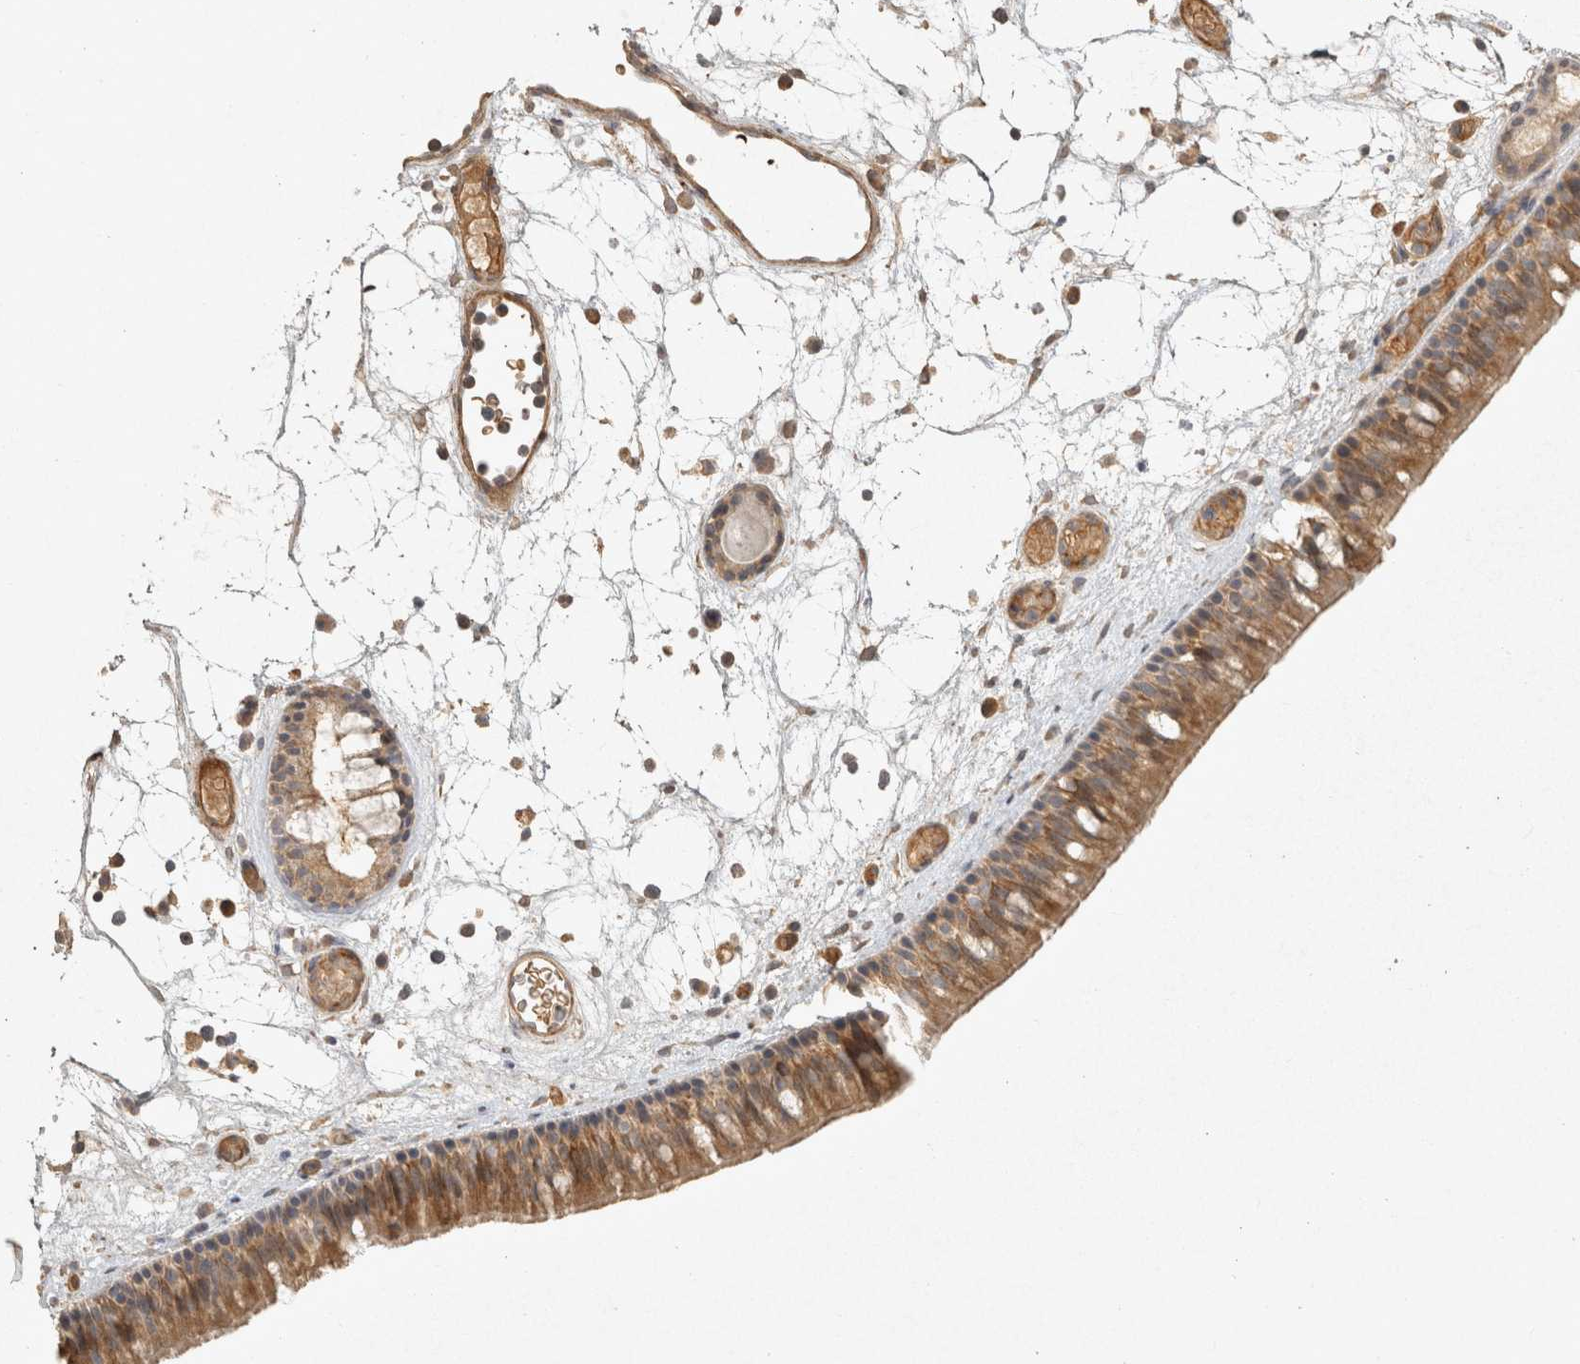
{"staining": {"intensity": "moderate", "quantity": ">75%", "location": "cytoplasmic/membranous"}, "tissue": "nasopharynx", "cell_type": "Respiratory epithelial cells", "image_type": "normal", "snomed": [{"axis": "morphology", "description": "Normal tissue, NOS"}, {"axis": "morphology", "description": "Inflammation, NOS"}, {"axis": "morphology", "description": "Malignant melanoma, Metastatic site"}, {"axis": "topography", "description": "Nasopharynx"}], "caption": "Immunohistochemical staining of benign nasopharynx shows moderate cytoplasmic/membranous protein positivity in approximately >75% of respiratory epithelial cells. (DAB IHC with brightfield microscopy, high magnification).", "gene": "OSTN", "patient": {"sex": "male", "age": 70}}